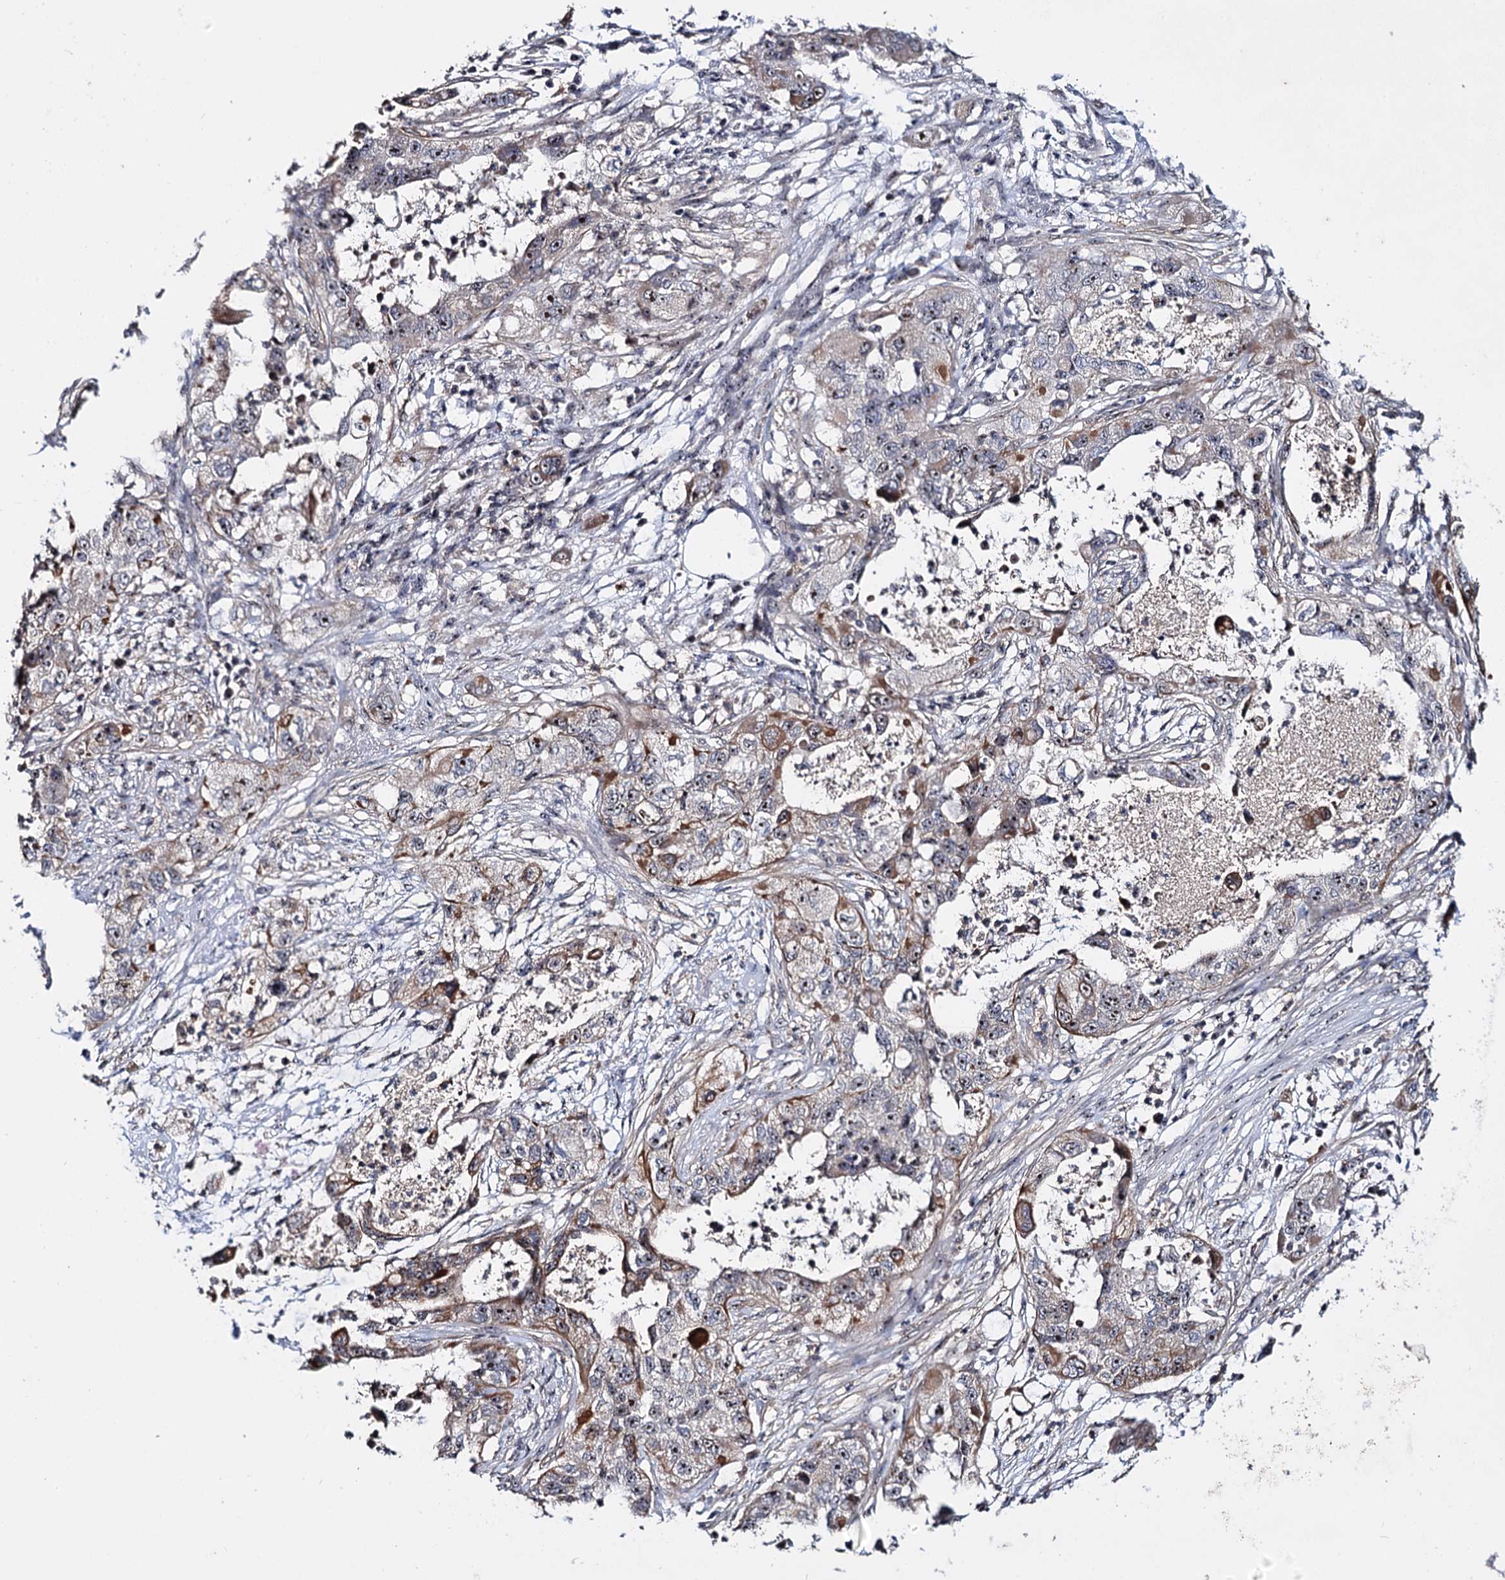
{"staining": {"intensity": "moderate", "quantity": "<25%", "location": "cytoplasmic/membranous,nuclear"}, "tissue": "pancreatic cancer", "cell_type": "Tumor cells", "image_type": "cancer", "snomed": [{"axis": "morphology", "description": "Adenocarcinoma, NOS"}, {"axis": "topography", "description": "Pancreas"}], "caption": "Moderate cytoplasmic/membranous and nuclear protein staining is appreciated in about <25% of tumor cells in adenocarcinoma (pancreatic).", "gene": "SUPT20H", "patient": {"sex": "female", "age": 78}}